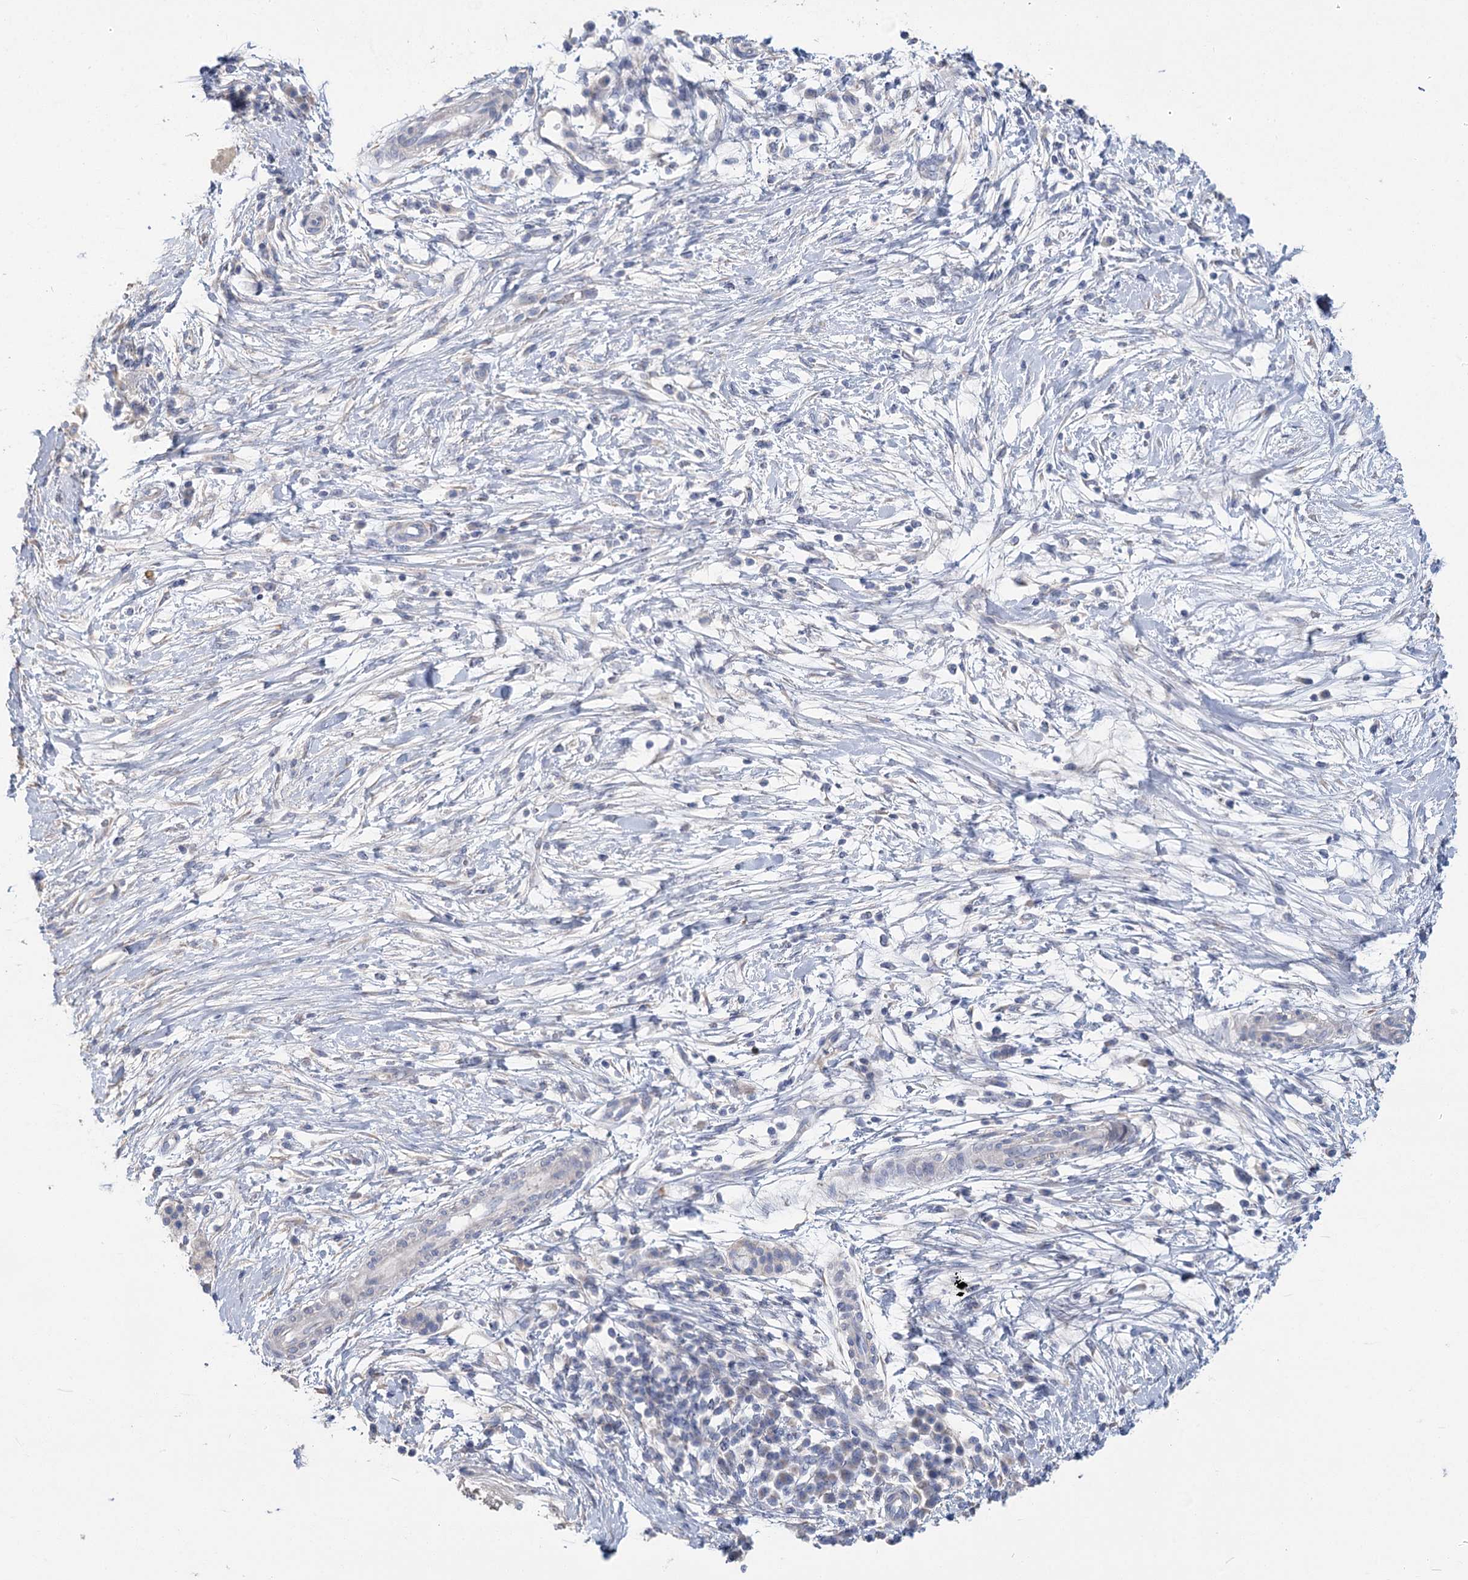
{"staining": {"intensity": "negative", "quantity": "none", "location": "none"}, "tissue": "pancreatic cancer", "cell_type": "Tumor cells", "image_type": "cancer", "snomed": [{"axis": "morphology", "description": "Adenocarcinoma, NOS"}, {"axis": "topography", "description": "Pancreas"}], "caption": "An immunohistochemistry (IHC) histopathology image of pancreatic cancer is shown. There is no staining in tumor cells of pancreatic cancer.", "gene": "SLC9A3", "patient": {"sex": "male", "age": 68}}